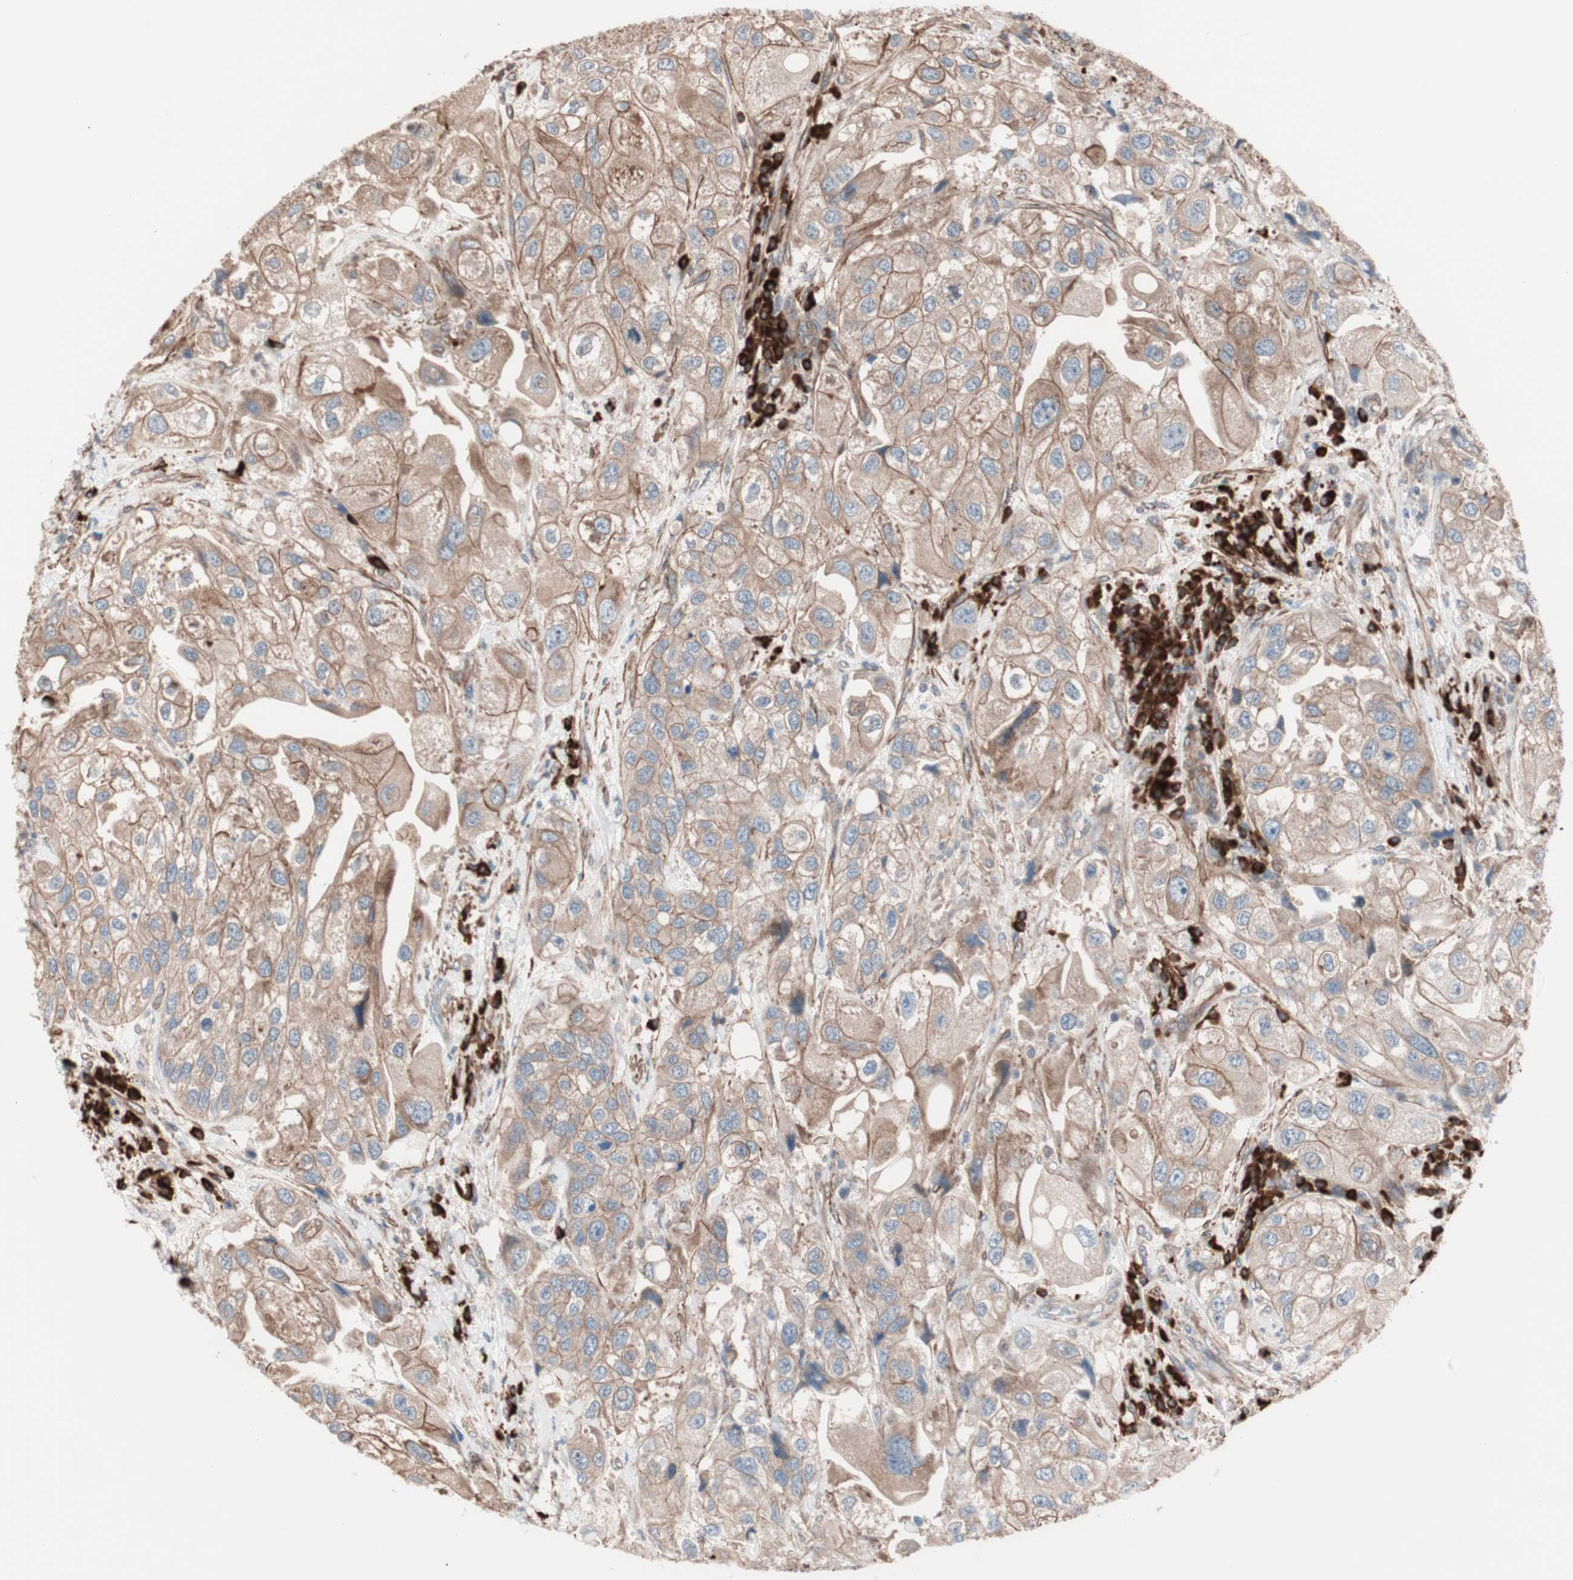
{"staining": {"intensity": "moderate", "quantity": ">75%", "location": "cytoplasmic/membranous"}, "tissue": "urothelial cancer", "cell_type": "Tumor cells", "image_type": "cancer", "snomed": [{"axis": "morphology", "description": "Urothelial carcinoma, High grade"}, {"axis": "topography", "description": "Urinary bladder"}], "caption": "Immunohistochemical staining of urothelial cancer reveals medium levels of moderate cytoplasmic/membranous expression in approximately >75% of tumor cells.", "gene": "ALG5", "patient": {"sex": "female", "age": 64}}